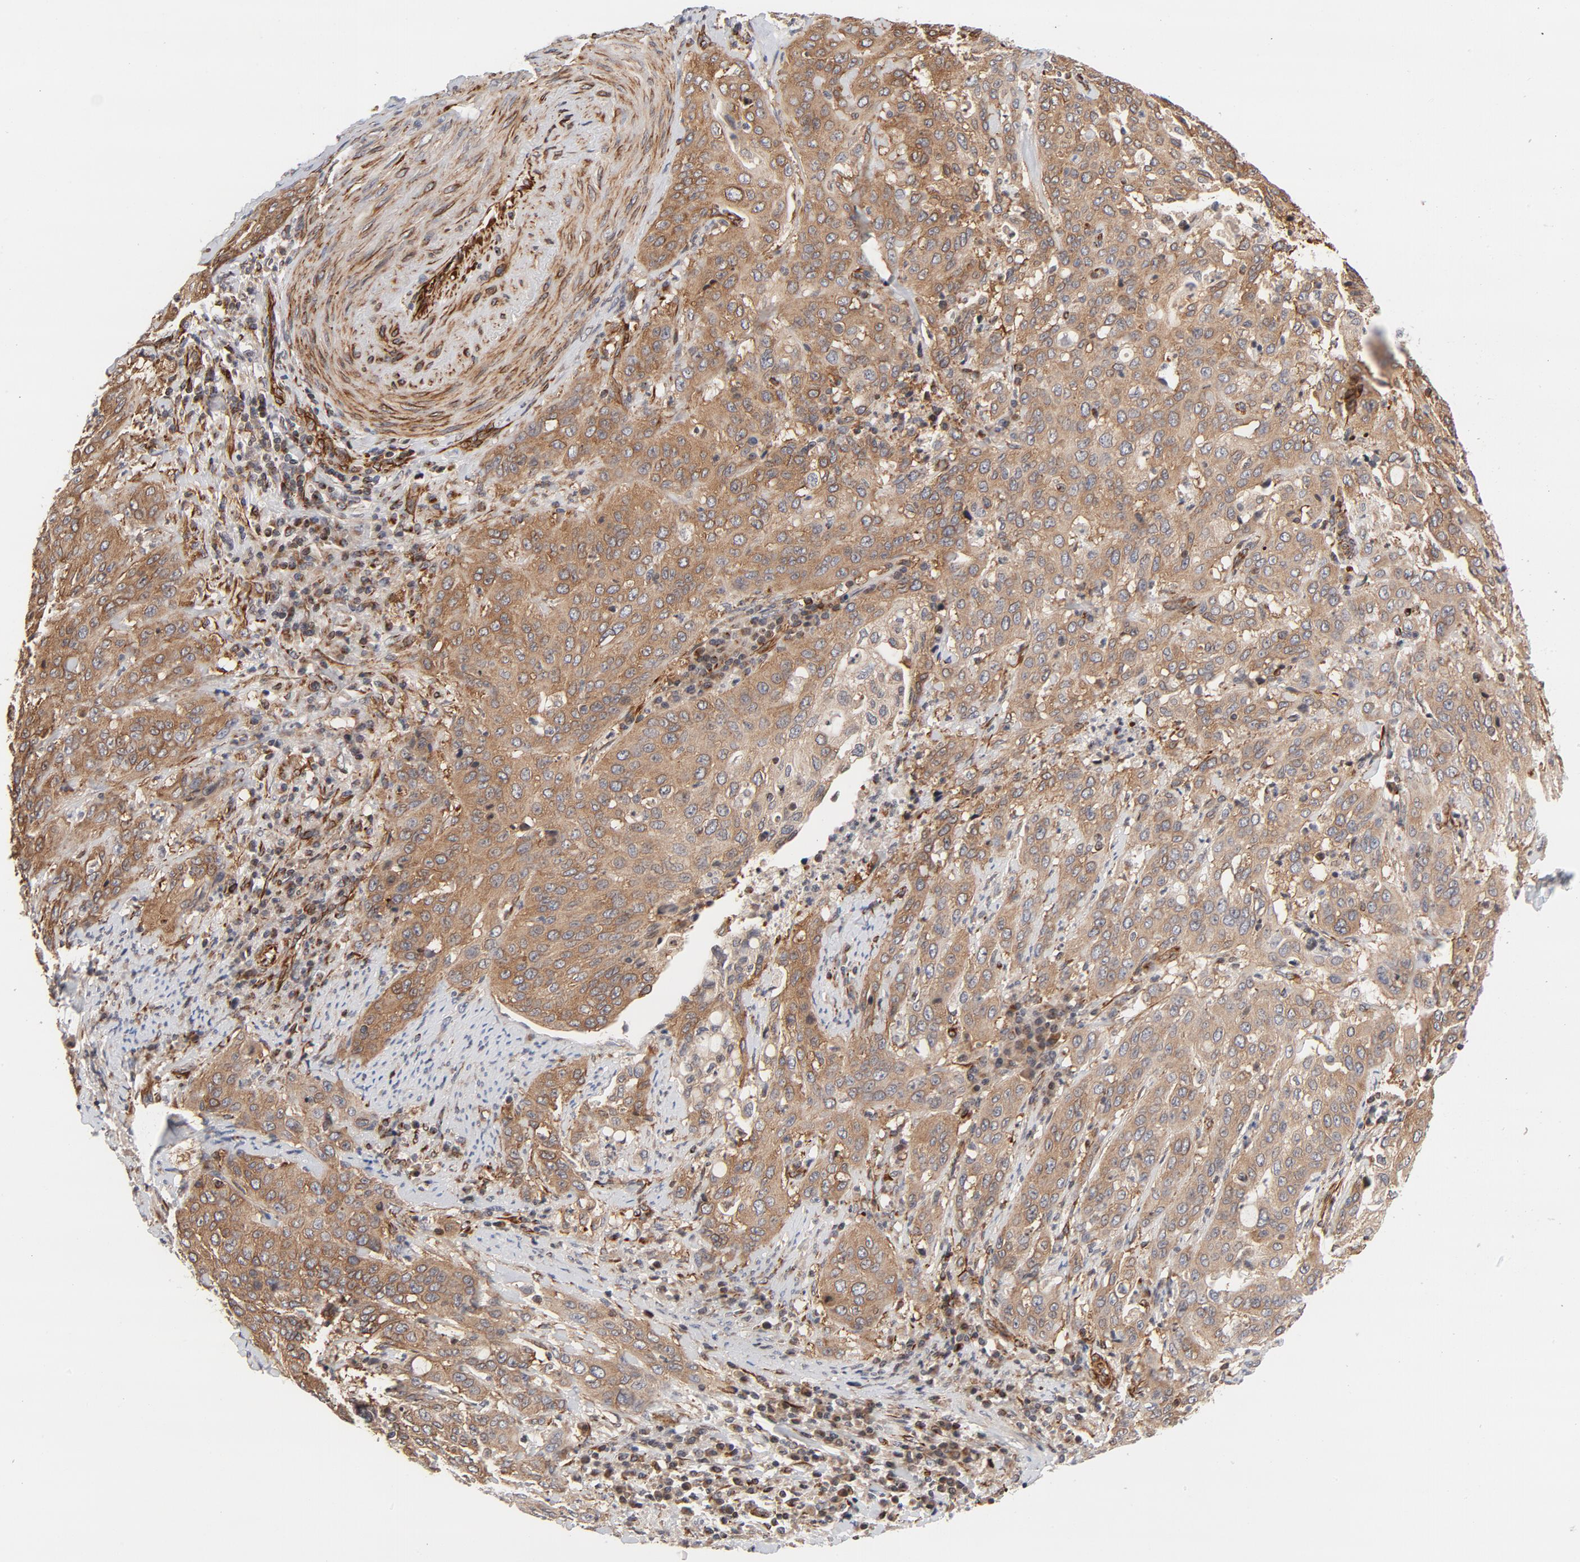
{"staining": {"intensity": "moderate", "quantity": ">75%", "location": "cytoplasmic/membranous"}, "tissue": "cervical cancer", "cell_type": "Tumor cells", "image_type": "cancer", "snomed": [{"axis": "morphology", "description": "Squamous cell carcinoma, NOS"}, {"axis": "topography", "description": "Cervix"}], "caption": "Immunohistochemical staining of cervical cancer reveals medium levels of moderate cytoplasmic/membranous expression in about >75% of tumor cells. (Stains: DAB in brown, nuclei in blue, Microscopy: brightfield microscopy at high magnification).", "gene": "DNAAF2", "patient": {"sex": "female", "age": 41}}